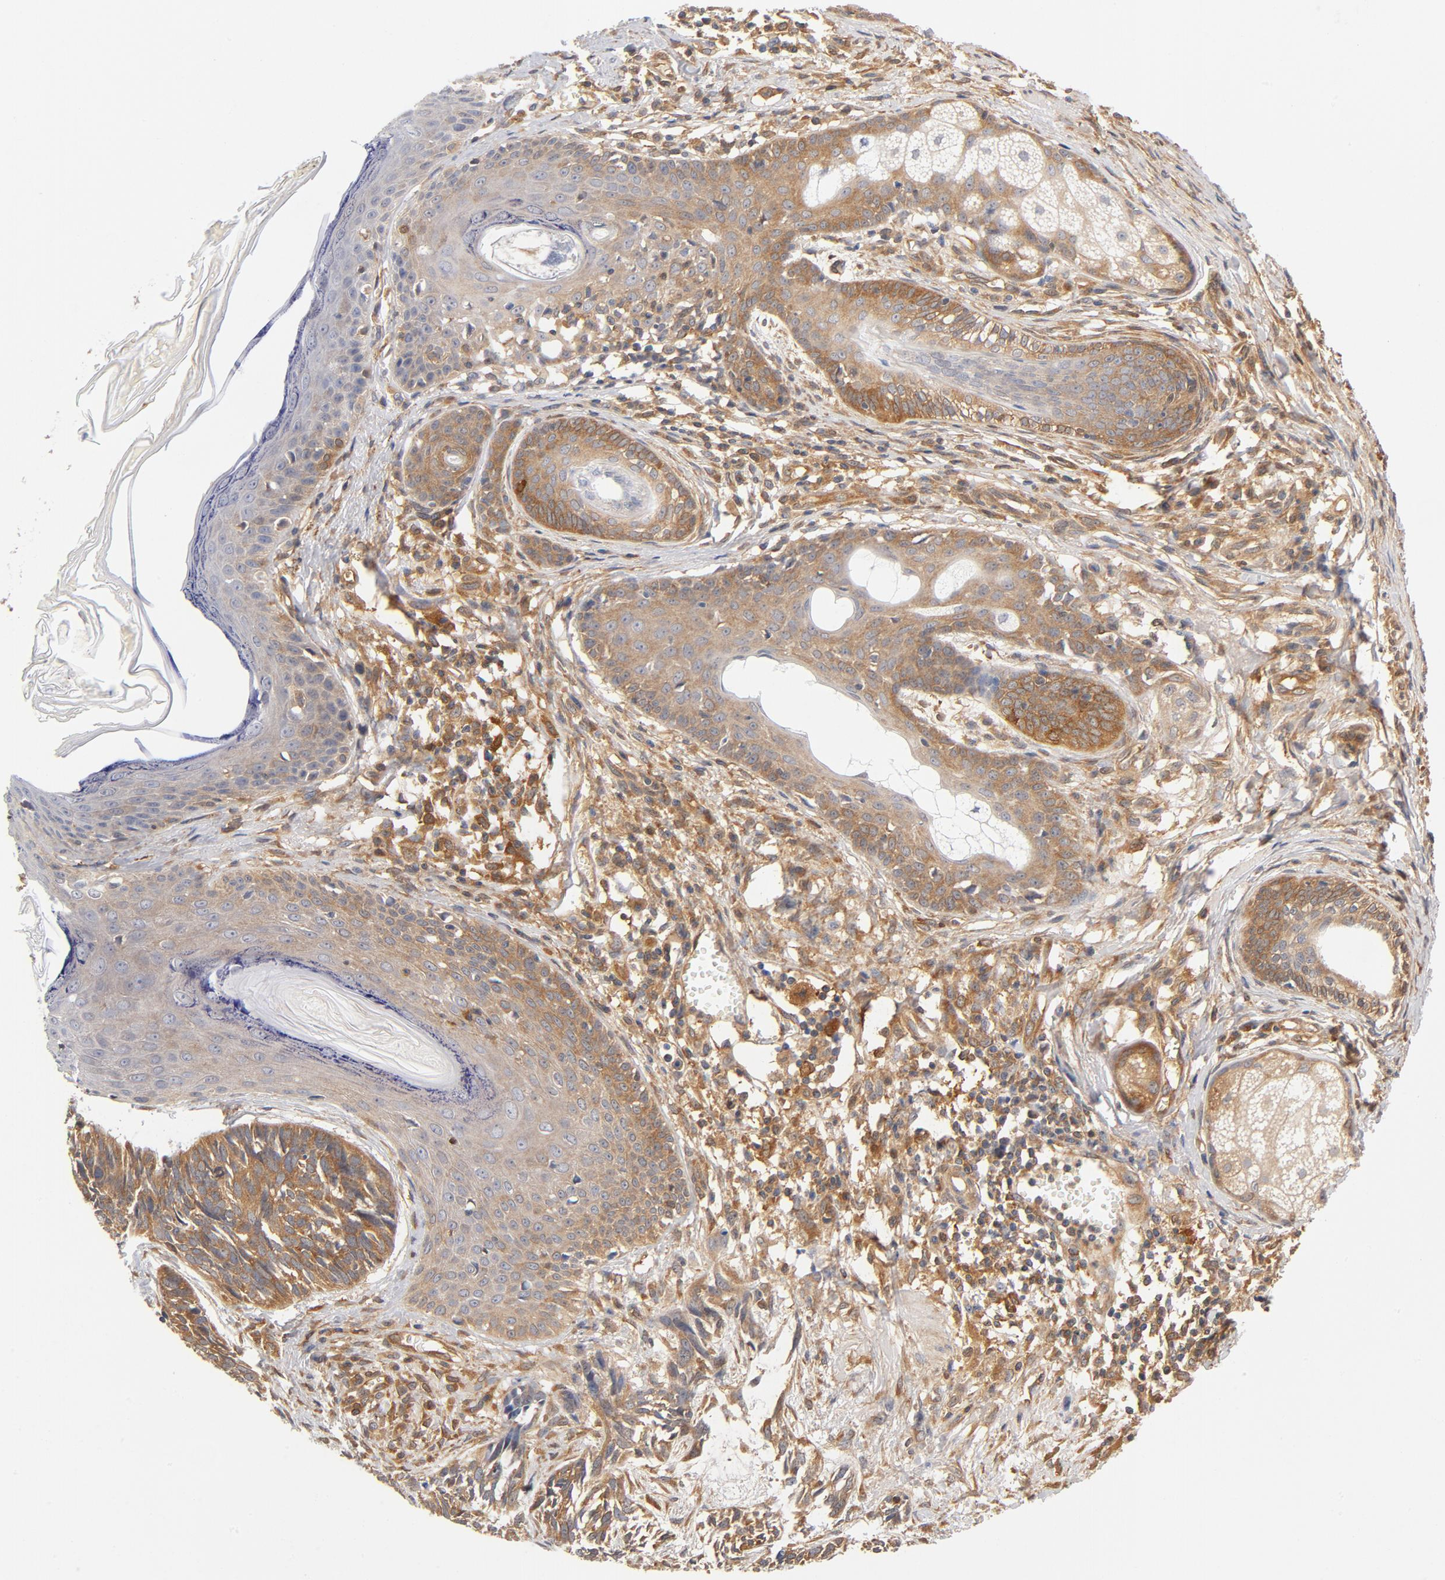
{"staining": {"intensity": "weak", "quantity": ">75%", "location": "cytoplasmic/membranous"}, "tissue": "skin cancer", "cell_type": "Tumor cells", "image_type": "cancer", "snomed": [{"axis": "morphology", "description": "Basal cell carcinoma"}, {"axis": "topography", "description": "Skin"}], "caption": "An image showing weak cytoplasmic/membranous staining in approximately >75% of tumor cells in skin cancer (basal cell carcinoma), as visualized by brown immunohistochemical staining.", "gene": "ASMTL", "patient": {"sex": "male", "age": 63}}